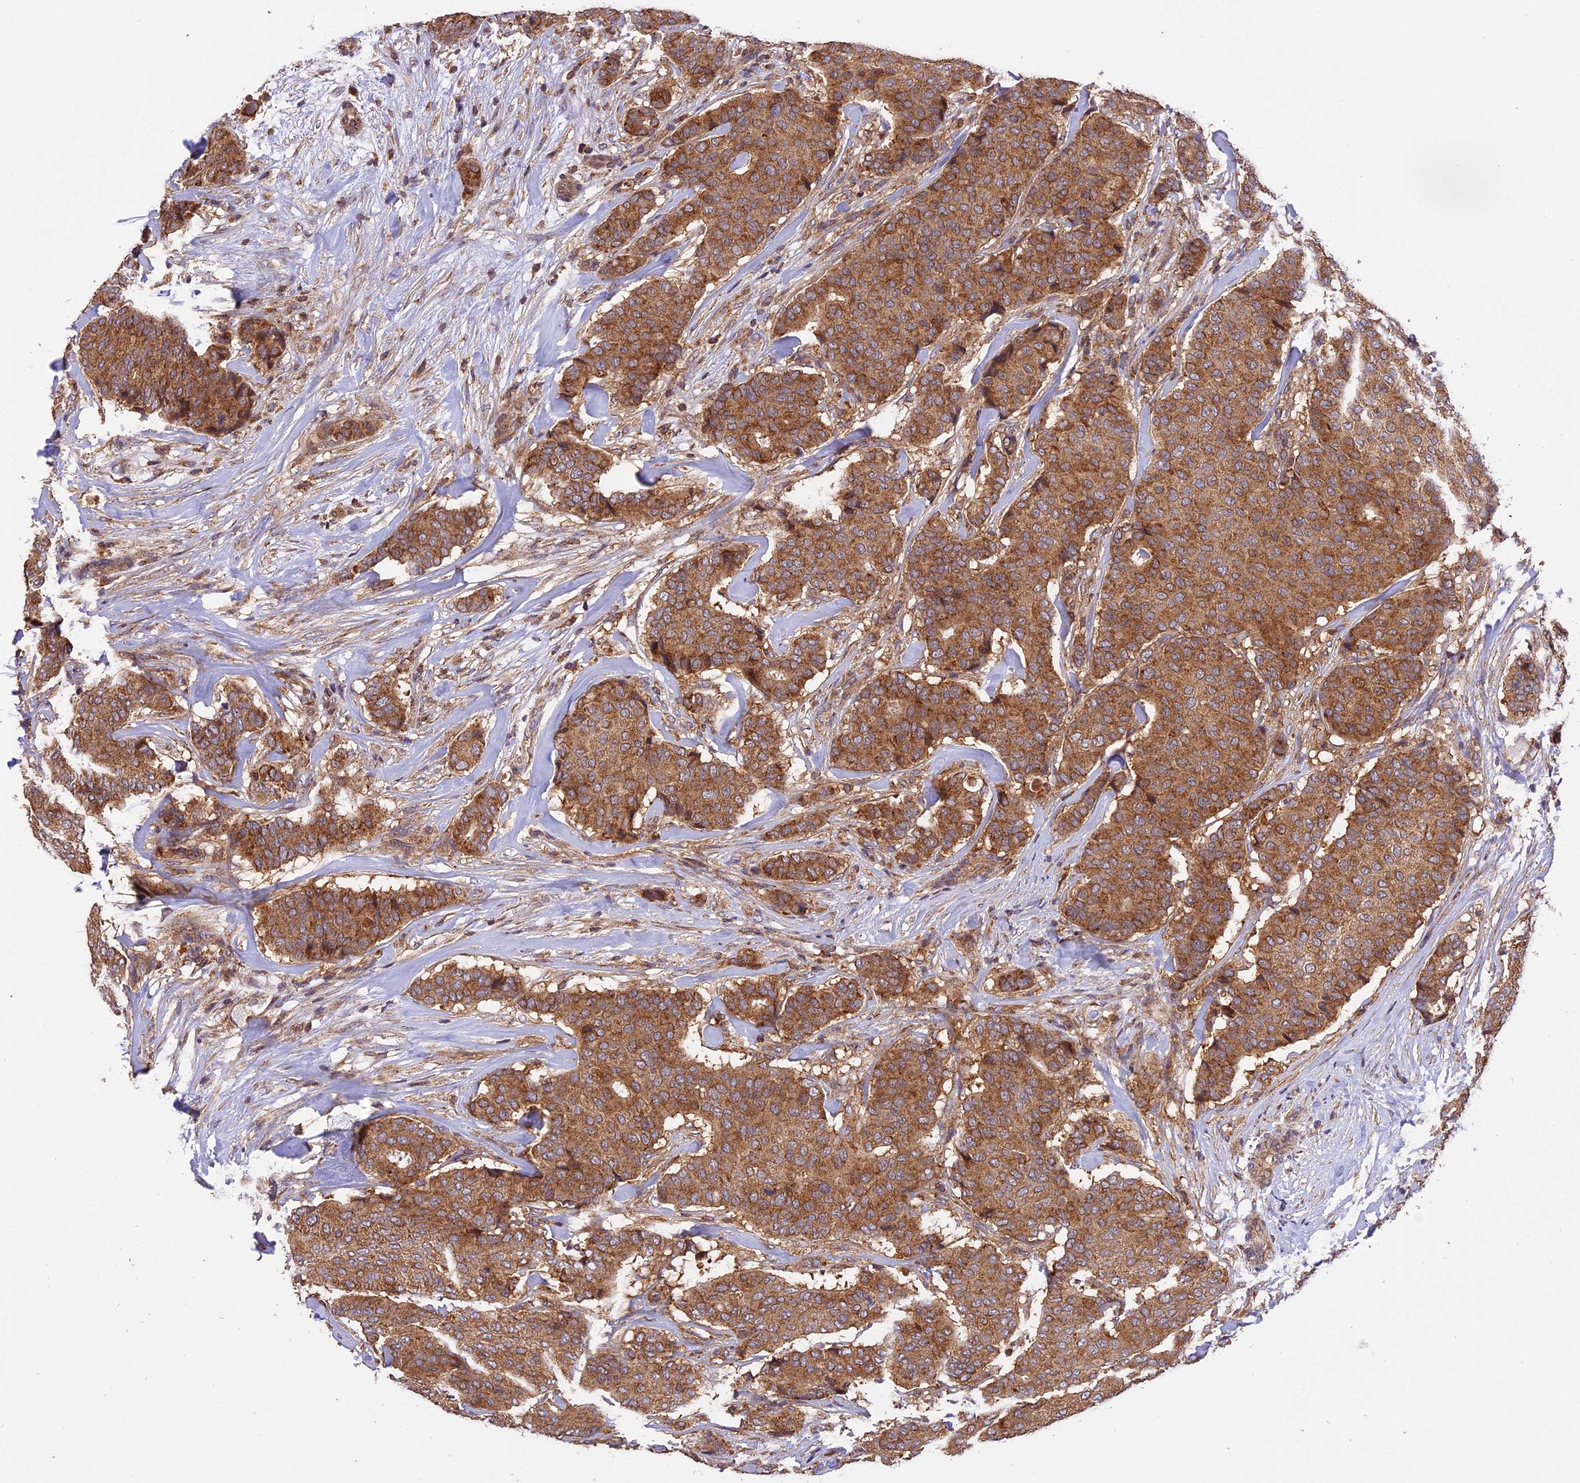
{"staining": {"intensity": "moderate", "quantity": ">75%", "location": "cytoplasmic/membranous"}, "tissue": "breast cancer", "cell_type": "Tumor cells", "image_type": "cancer", "snomed": [{"axis": "morphology", "description": "Duct carcinoma"}, {"axis": "topography", "description": "Breast"}], "caption": "An image showing moderate cytoplasmic/membranous staining in approximately >75% of tumor cells in infiltrating ductal carcinoma (breast), as visualized by brown immunohistochemical staining.", "gene": "PEX3", "patient": {"sex": "female", "age": 75}}